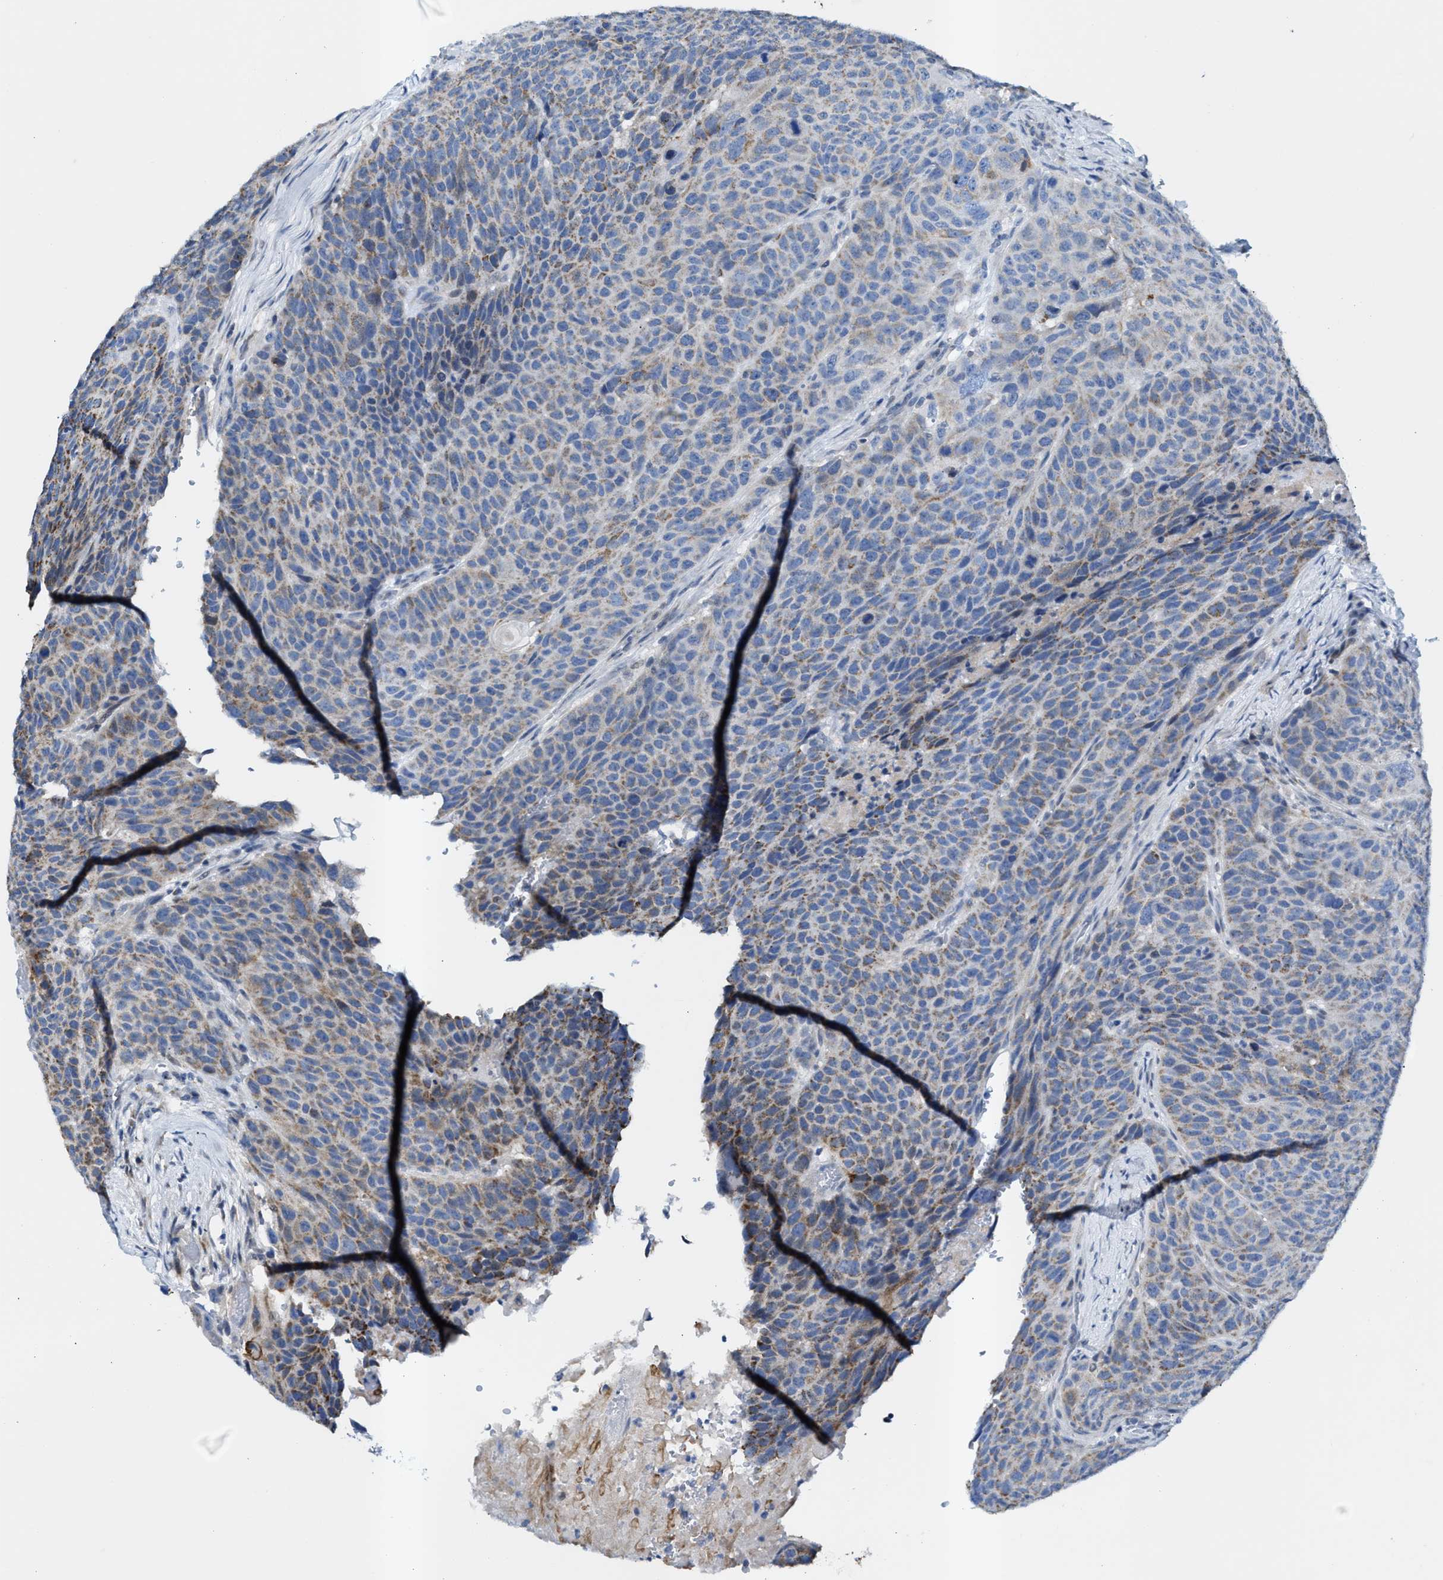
{"staining": {"intensity": "weak", "quantity": "<25%", "location": "cytoplasmic/membranous"}, "tissue": "head and neck cancer", "cell_type": "Tumor cells", "image_type": "cancer", "snomed": [{"axis": "morphology", "description": "Squamous cell carcinoma, NOS"}, {"axis": "topography", "description": "Head-Neck"}], "caption": "DAB immunohistochemical staining of head and neck cancer reveals no significant expression in tumor cells.", "gene": "JAG1", "patient": {"sex": "male", "age": 66}}